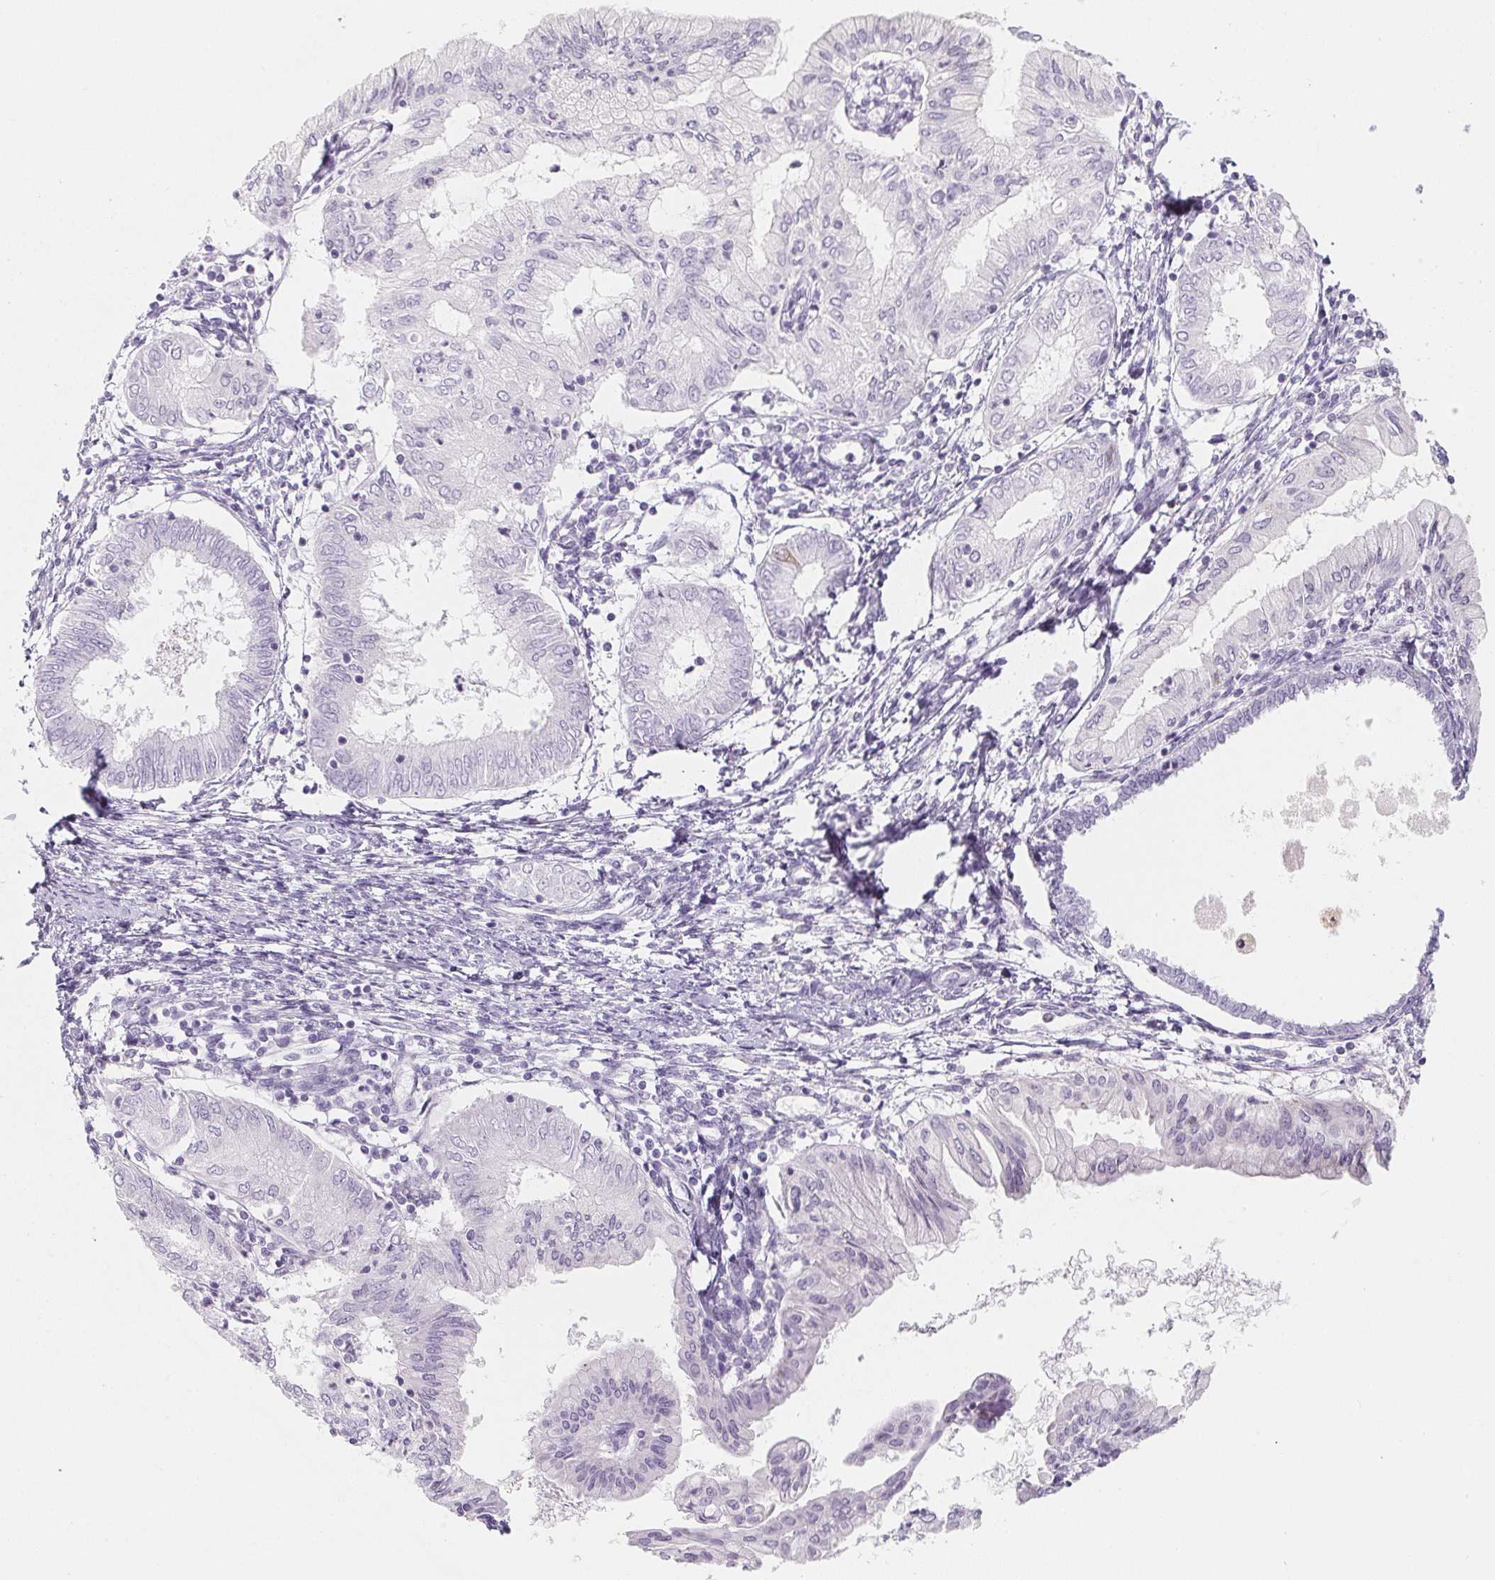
{"staining": {"intensity": "negative", "quantity": "none", "location": "none"}, "tissue": "endometrial cancer", "cell_type": "Tumor cells", "image_type": "cancer", "snomed": [{"axis": "morphology", "description": "Adenocarcinoma, NOS"}, {"axis": "topography", "description": "Endometrium"}], "caption": "Immunohistochemistry (IHC) of endometrial cancer reveals no expression in tumor cells.", "gene": "SOAT1", "patient": {"sex": "female", "age": 68}}